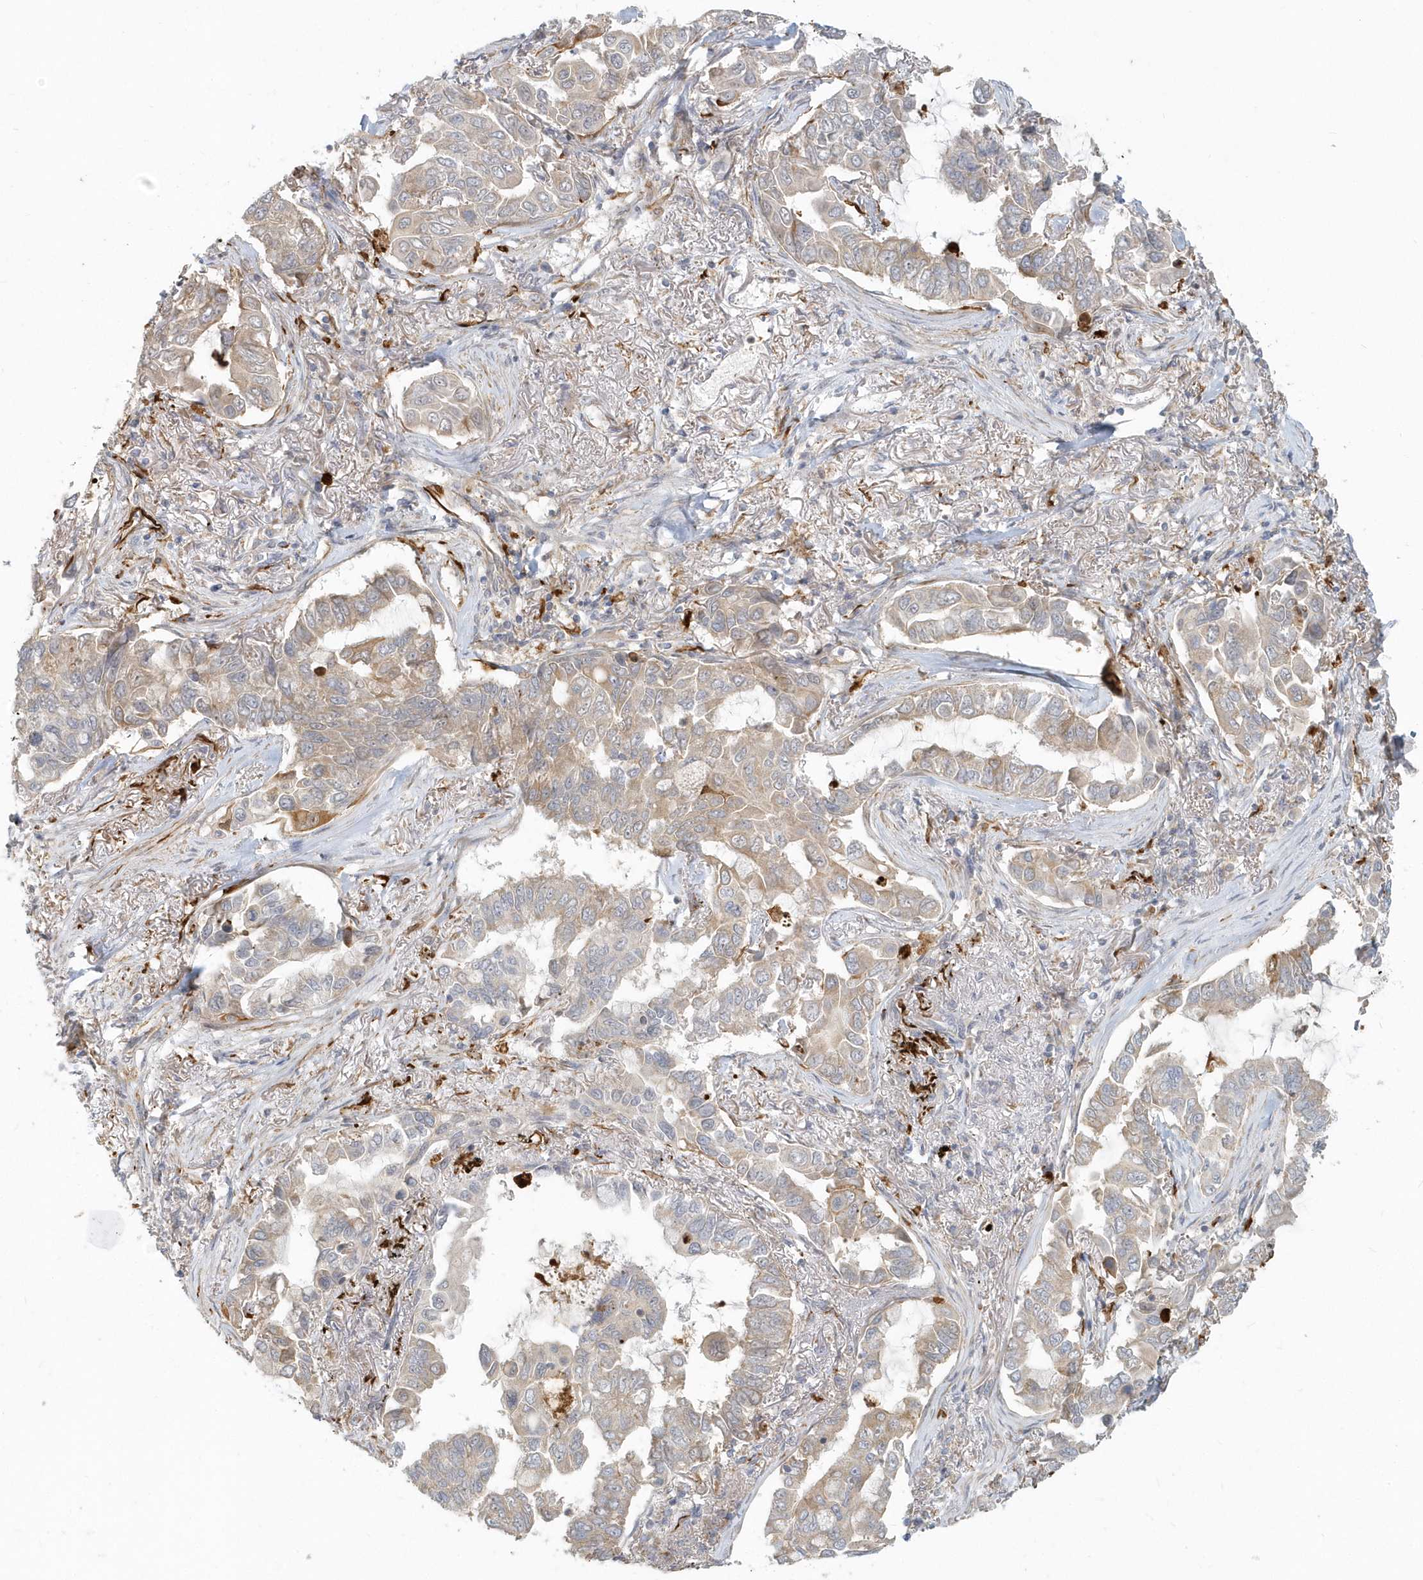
{"staining": {"intensity": "weak", "quantity": ">75%", "location": "cytoplasmic/membranous"}, "tissue": "lung cancer", "cell_type": "Tumor cells", "image_type": "cancer", "snomed": [{"axis": "morphology", "description": "Adenocarcinoma, NOS"}, {"axis": "topography", "description": "Lung"}], "caption": "About >75% of tumor cells in lung adenocarcinoma display weak cytoplasmic/membranous protein staining as visualized by brown immunohistochemical staining.", "gene": "NAPB", "patient": {"sex": "male", "age": 64}}